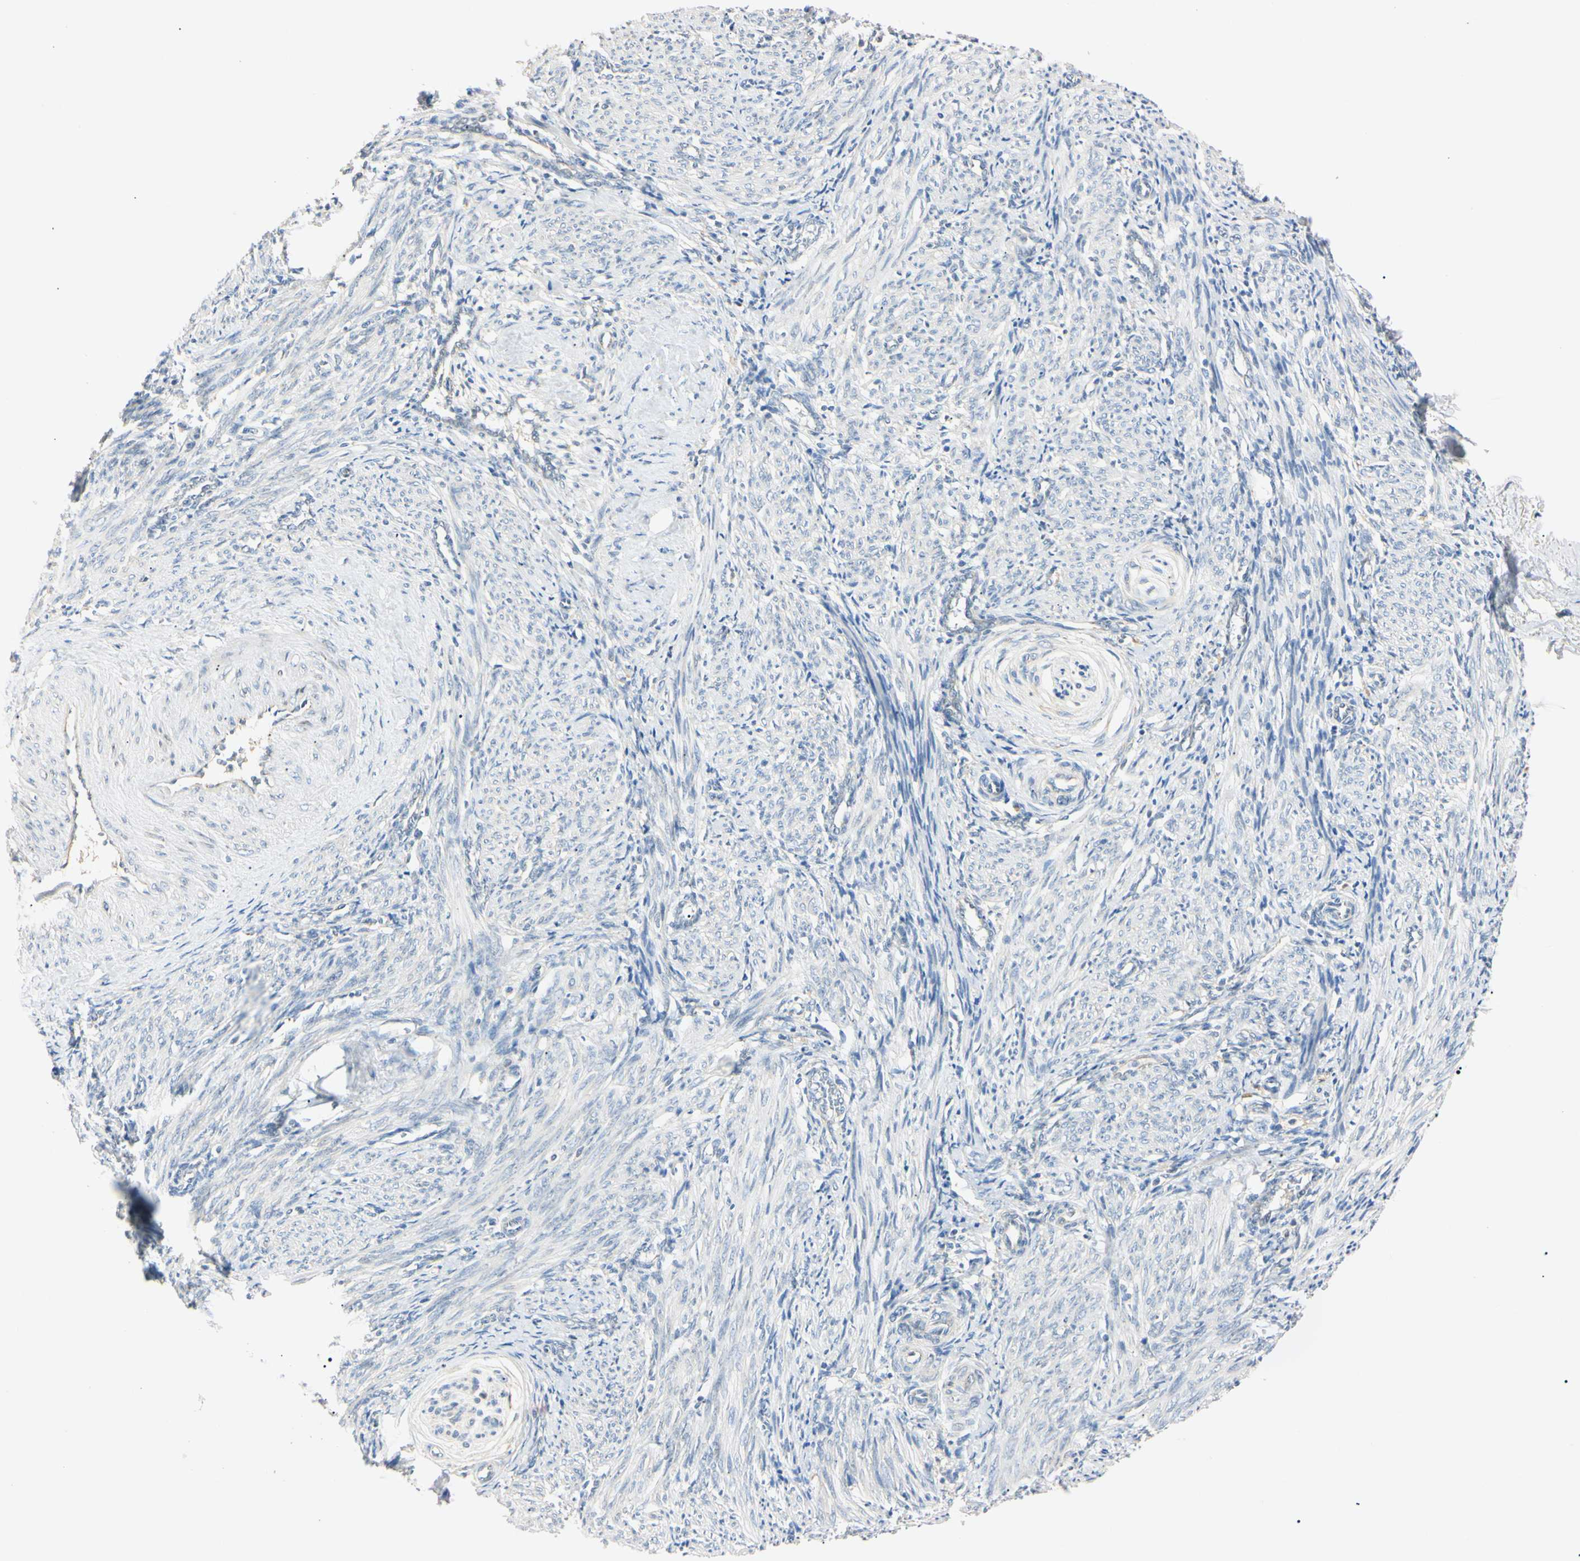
{"staining": {"intensity": "negative", "quantity": "none", "location": "none"}, "tissue": "smooth muscle", "cell_type": "Smooth muscle cells", "image_type": "normal", "snomed": [{"axis": "morphology", "description": "Normal tissue, NOS"}, {"axis": "topography", "description": "Endometrium"}], "caption": "Immunohistochemistry (IHC) micrograph of normal smooth muscle stained for a protein (brown), which demonstrates no expression in smooth muscle cells. (Immunohistochemistry (IHC), brightfield microscopy, high magnification).", "gene": "DNAJB12", "patient": {"sex": "female", "age": 33}}